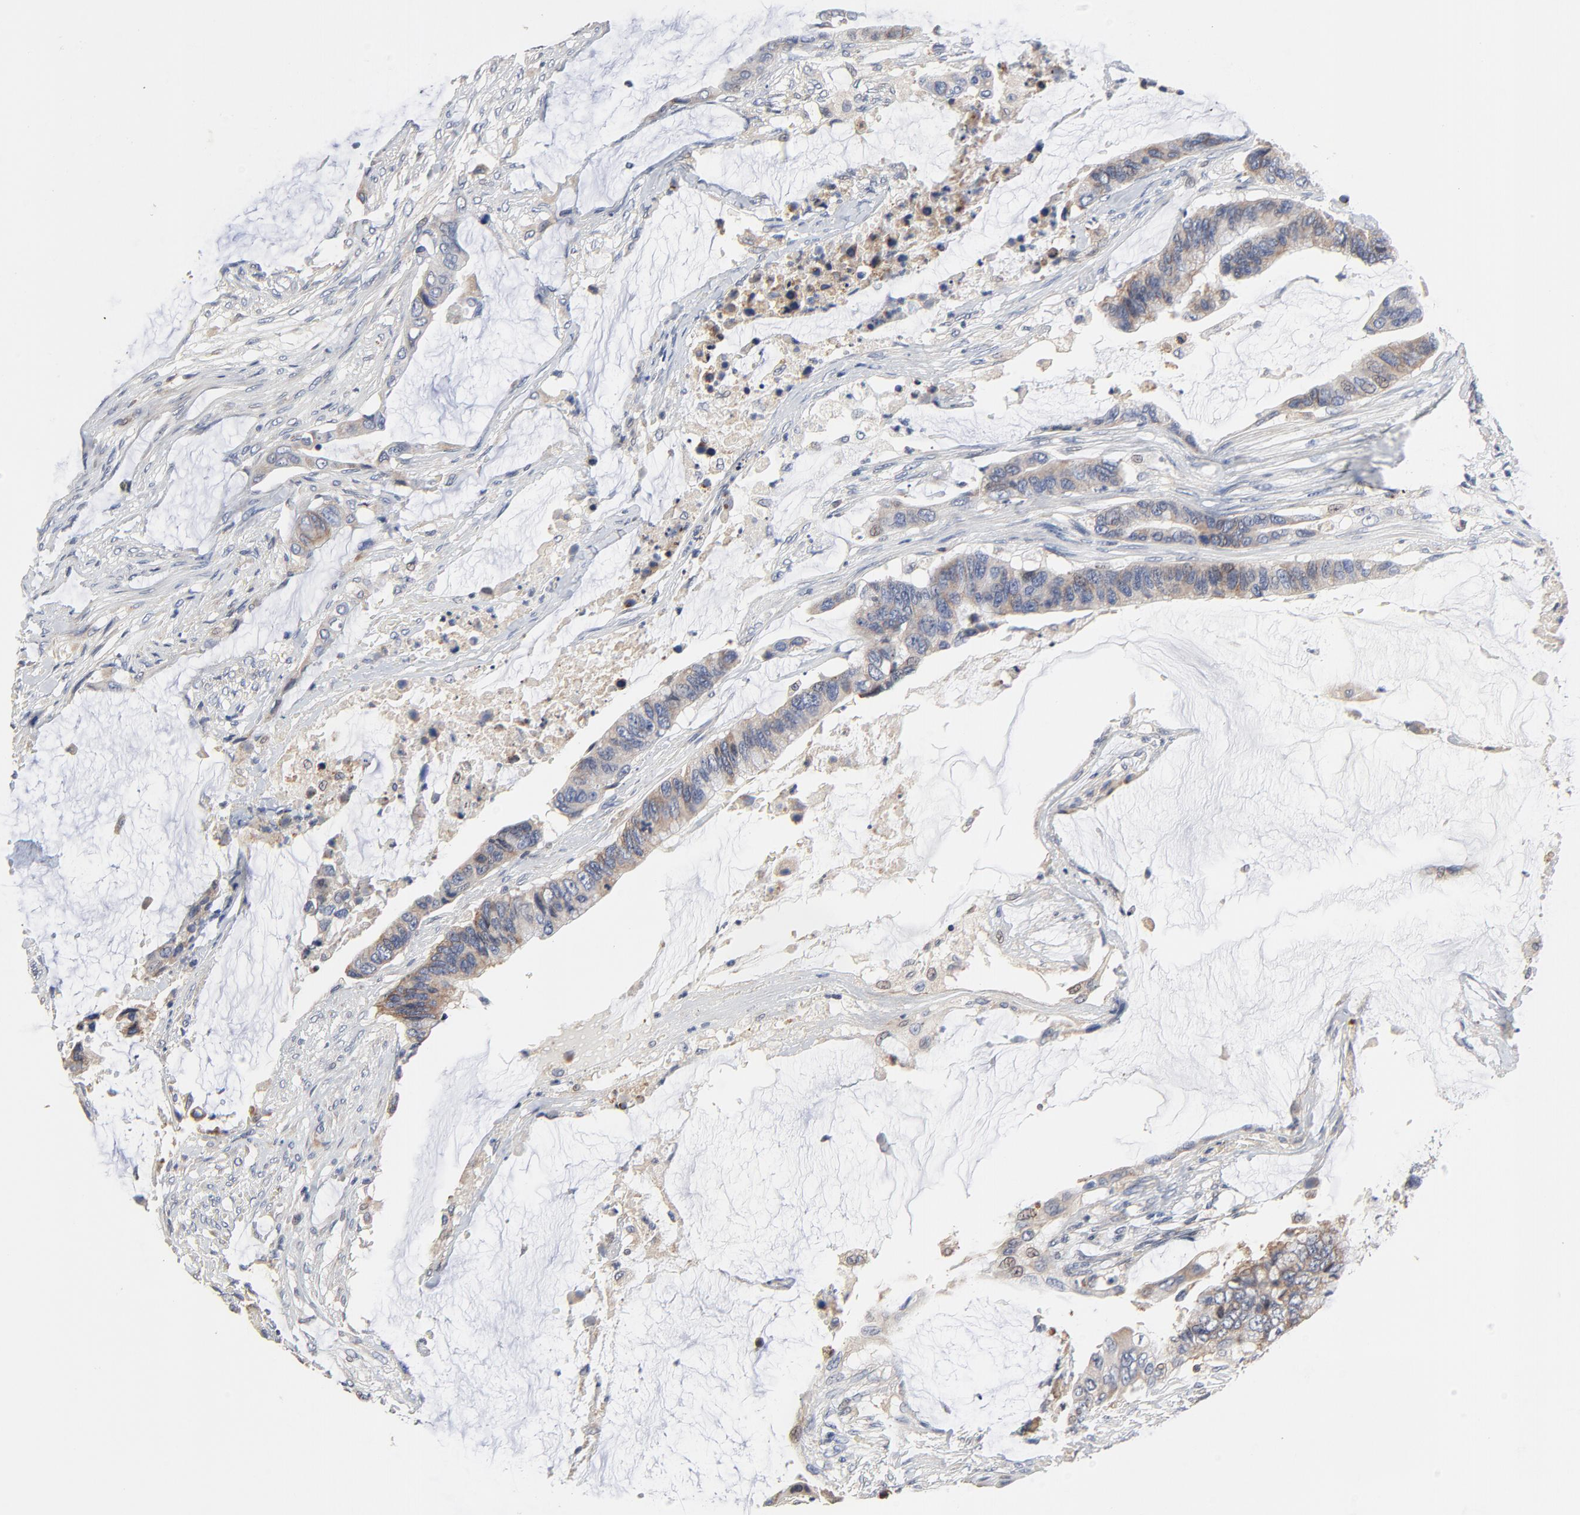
{"staining": {"intensity": "moderate", "quantity": "25%-75%", "location": "cytoplasmic/membranous"}, "tissue": "colorectal cancer", "cell_type": "Tumor cells", "image_type": "cancer", "snomed": [{"axis": "morphology", "description": "Adenocarcinoma, NOS"}, {"axis": "topography", "description": "Rectum"}], "caption": "Immunohistochemical staining of adenocarcinoma (colorectal) demonstrates moderate cytoplasmic/membranous protein positivity in about 25%-75% of tumor cells.", "gene": "SKAP1", "patient": {"sex": "female", "age": 59}}